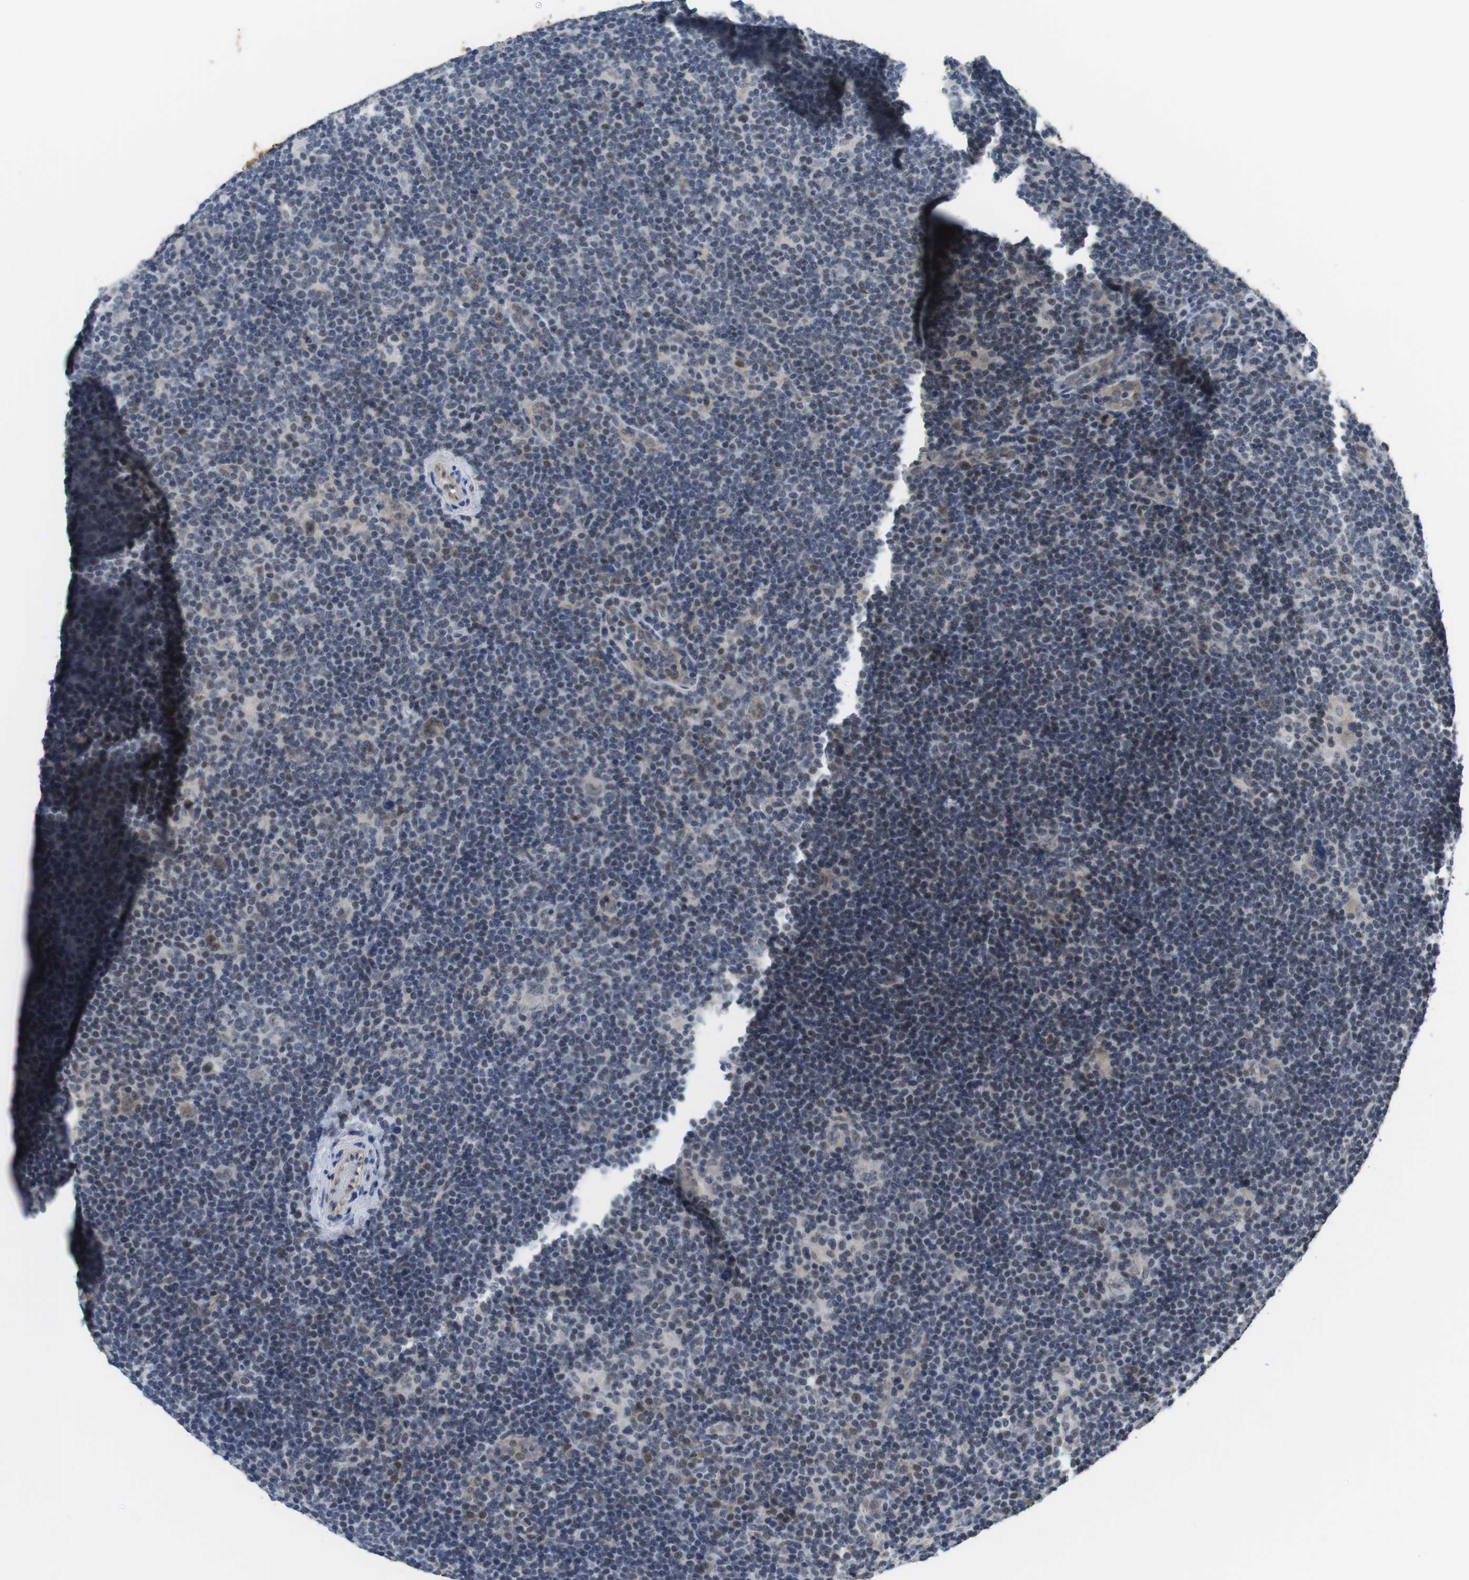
{"staining": {"intensity": "weak", "quantity": "<25%", "location": "nuclear"}, "tissue": "lymphoma", "cell_type": "Tumor cells", "image_type": "cancer", "snomed": [{"axis": "morphology", "description": "Hodgkin's disease, NOS"}, {"axis": "topography", "description": "Lymph node"}], "caption": "Tumor cells are negative for protein expression in human lymphoma.", "gene": "NECTIN1", "patient": {"sex": "female", "age": 57}}